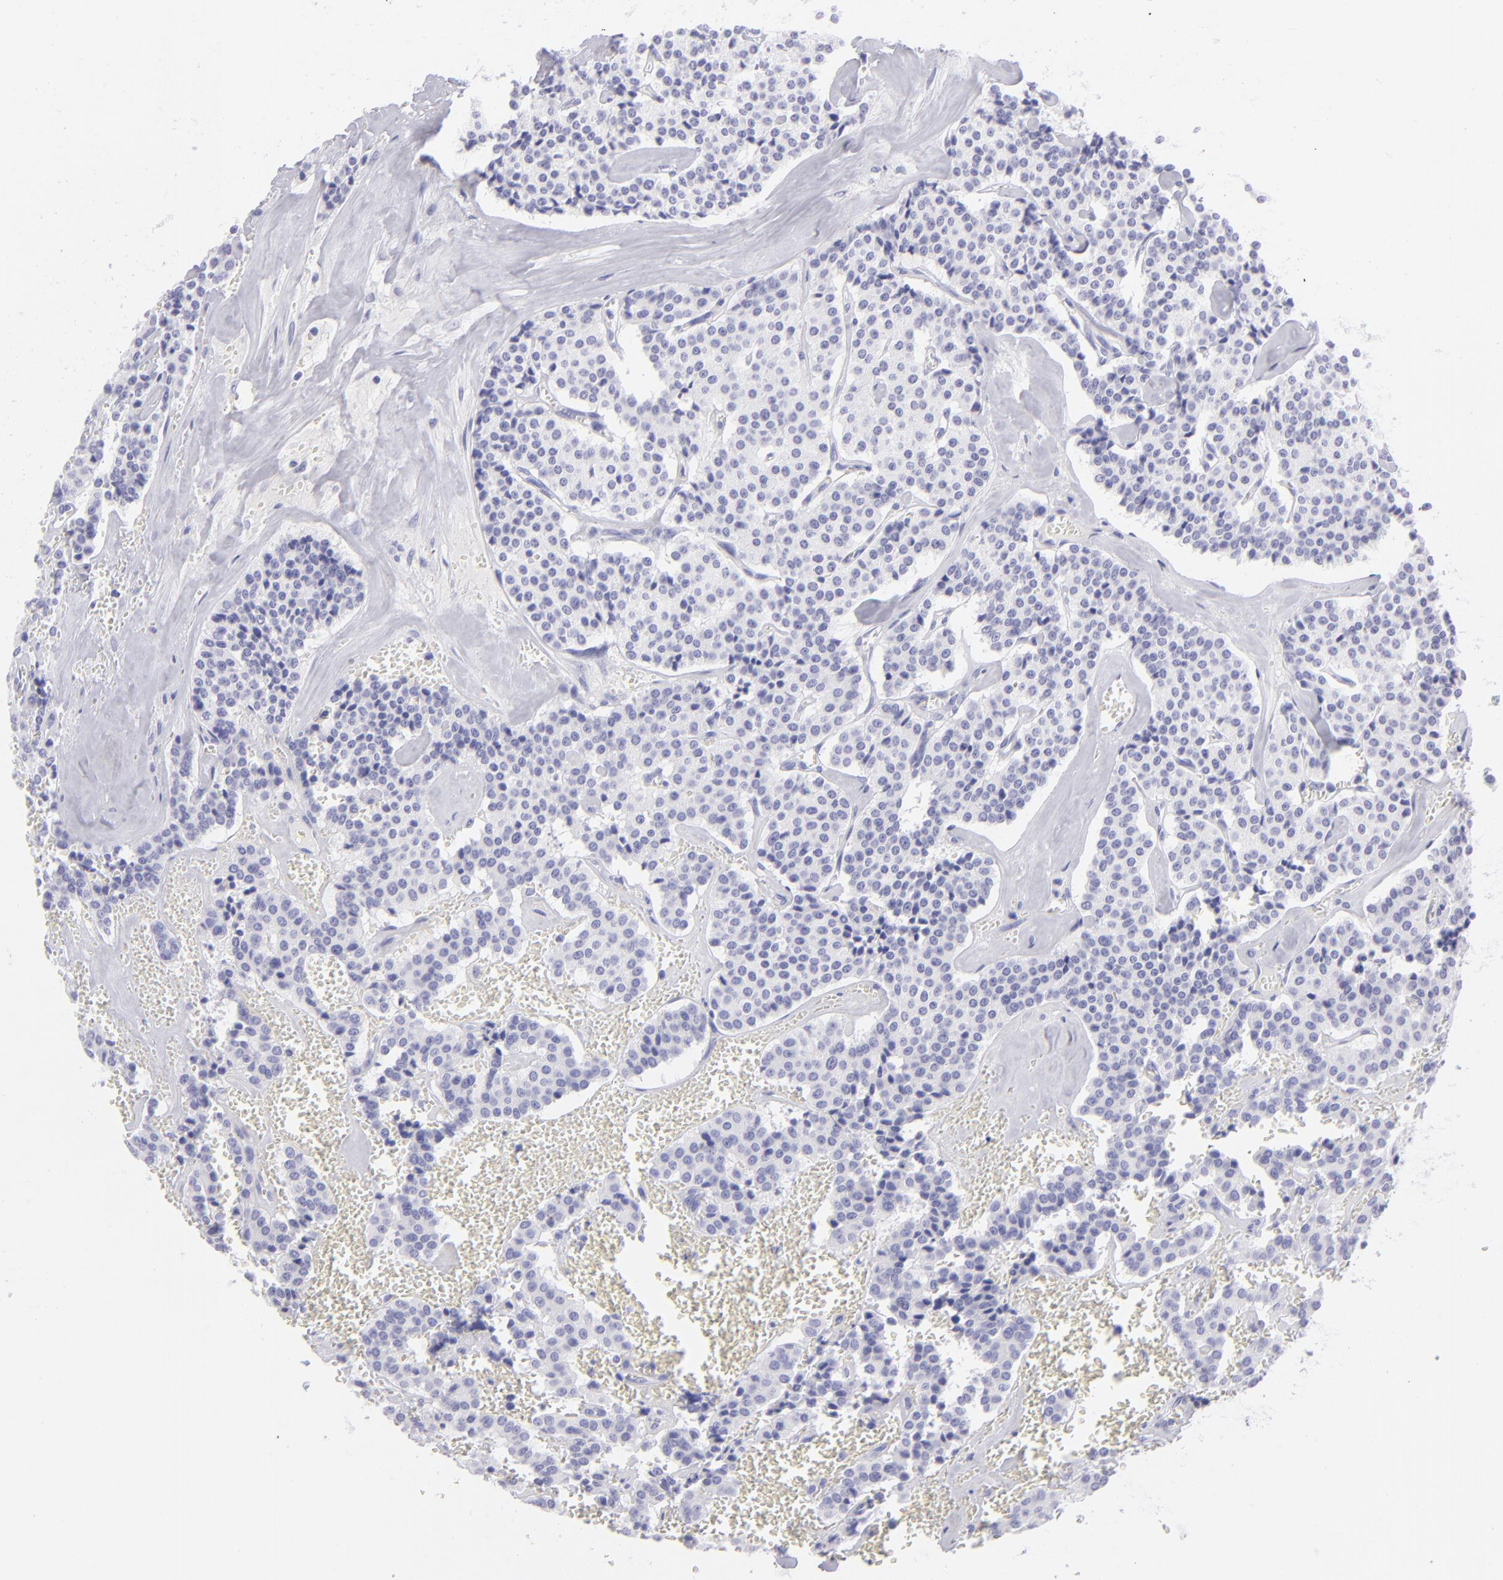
{"staining": {"intensity": "negative", "quantity": "none", "location": "none"}, "tissue": "carcinoid", "cell_type": "Tumor cells", "image_type": "cancer", "snomed": [{"axis": "morphology", "description": "Carcinoid, malignant, NOS"}, {"axis": "topography", "description": "Bronchus"}], "caption": "Protein analysis of carcinoid shows no significant positivity in tumor cells.", "gene": "SLC1A2", "patient": {"sex": "male", "age": 55}}